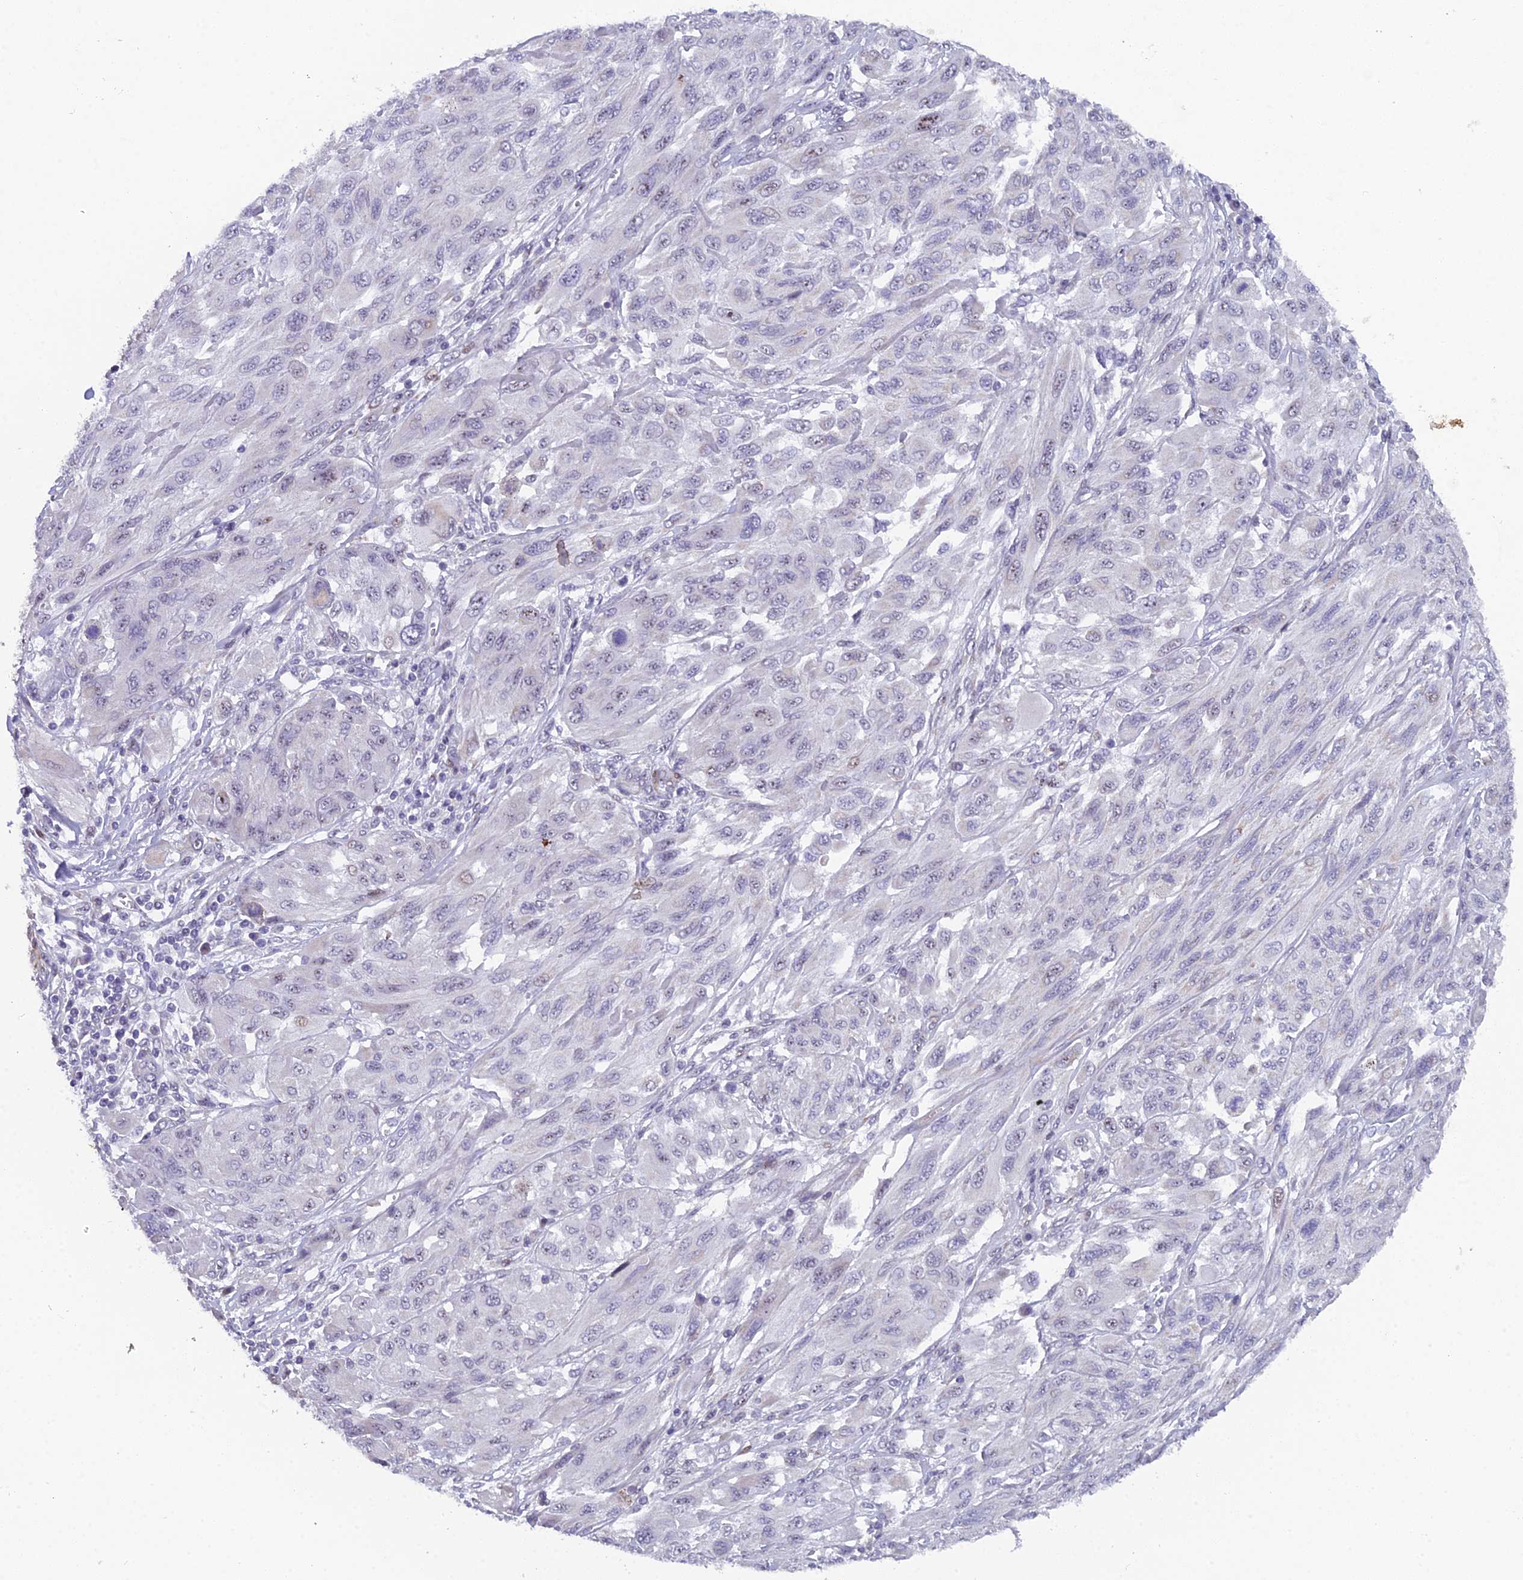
{"staining": {"intensity": "weak", "quantity": "<25%", "location": "nuclear"}, "tissue": "melanoma", "cell_type": "Tumor cells", "image_type": "cancer", "snomed": [{"axis": "morphology", "description": "Malignant melanoma, NOS"}, {"axis": "topography", "description": "Skin"}], "caption": "Immunohistochemistry of human malignant melanoma reveals no expression in tumor cells.", "gene": "XKR9", "patient": {"sex": "female", "age": 91}}